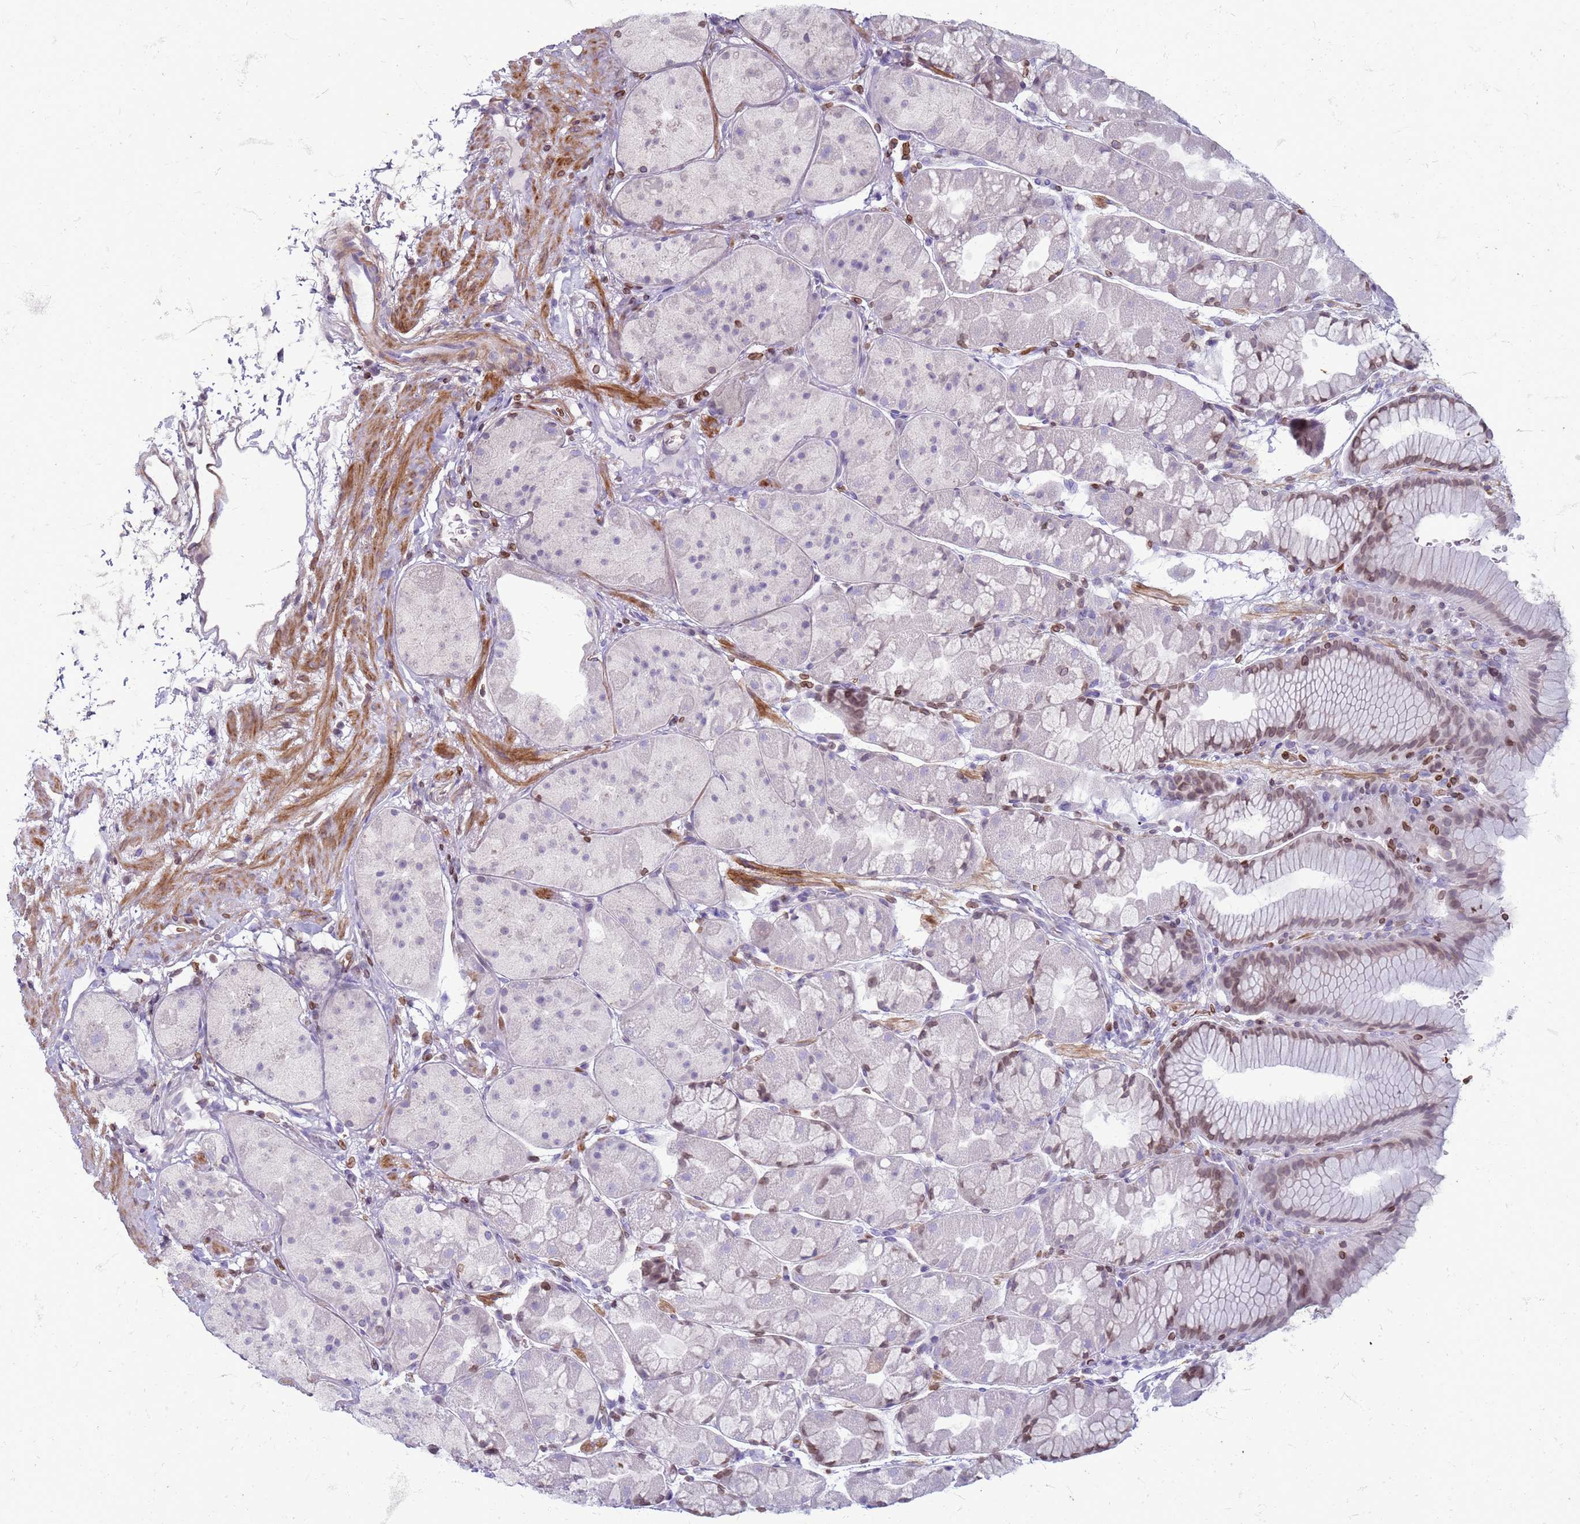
{"staining": {"intensity": "moderate", "quantity": "25%-75%", "location": "cytoplasmic/membranous,nuclear"}, "tissue": "stomach", "cell_type": "Glandular cells", "image_type": "normal", "snomed": [{"axis": "morphology", "description": "Normal tissue, NOS"}, {"axis": "topography", "description": "Stomach"}], "caption": "This histopathology image shows immunohistochemistry (IHC) staining of benign stomach, with medium moderate cytoplasmic/membranous,nuclear positivity in approximately 25%-75% of glandular cells.", "gene": "METTL25B", "patient": {"sex": "male", "age": 57}}